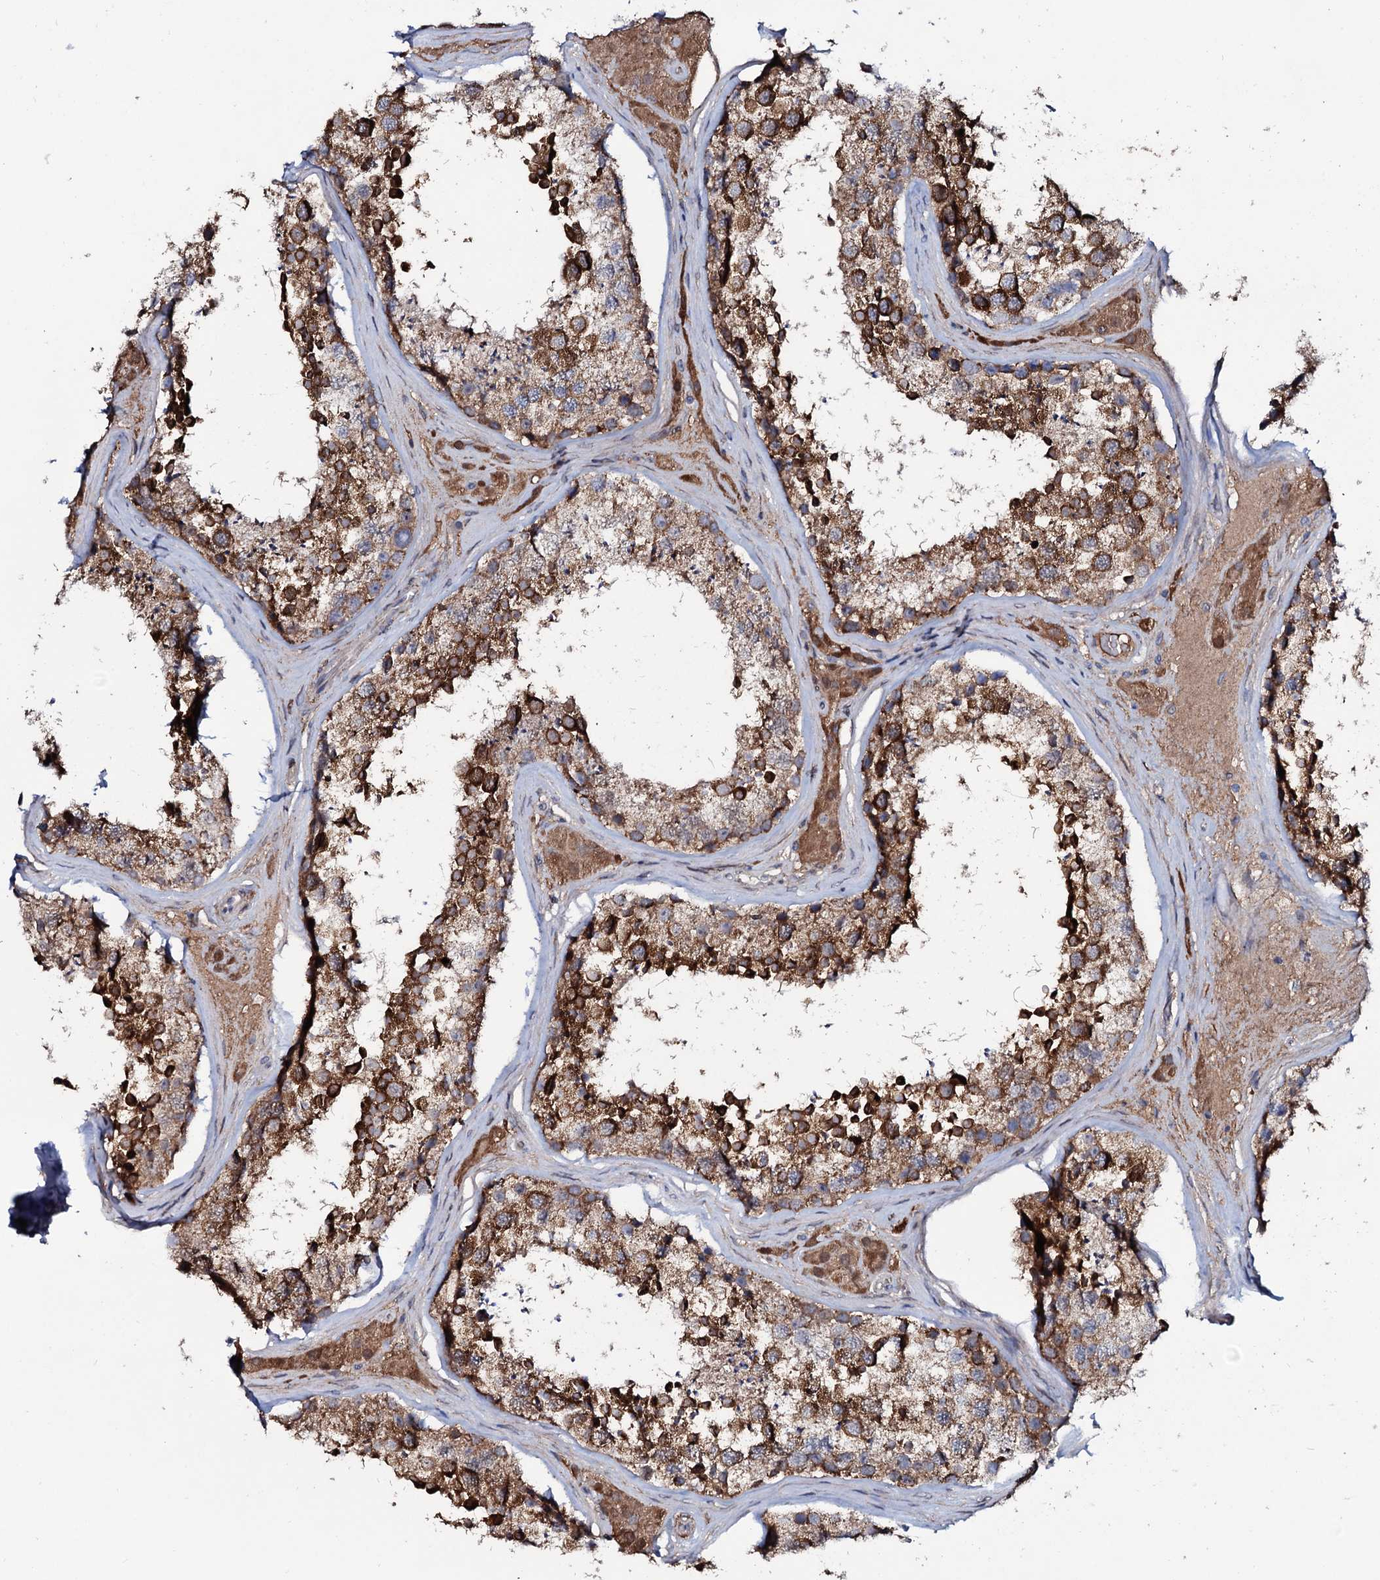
{"staining": {"intensity": "strong", "quantity": ">75%", "location": "cytoplasmic/membranous"}, "tissue": "testis", "cell_type": "Cells in seminiferous ducts", "image_type": "normal", "snomed": [{"axis": "morphology", "description": "Normal tissue, NOS"}, {"axis": "topography", "description": "Testis"}], "caption": "Immunohistochemistry (DAB (3,3'-diaminobenzidine)) staining of normal testis demonstrates strong cytoplasmic/membranous protein staining in approximately >75% of cells in seminiferous ducts. Nuclei are stained in blue.", "gene": "PPP1R3D", "patient": {"sex": "male", "age": 46}}